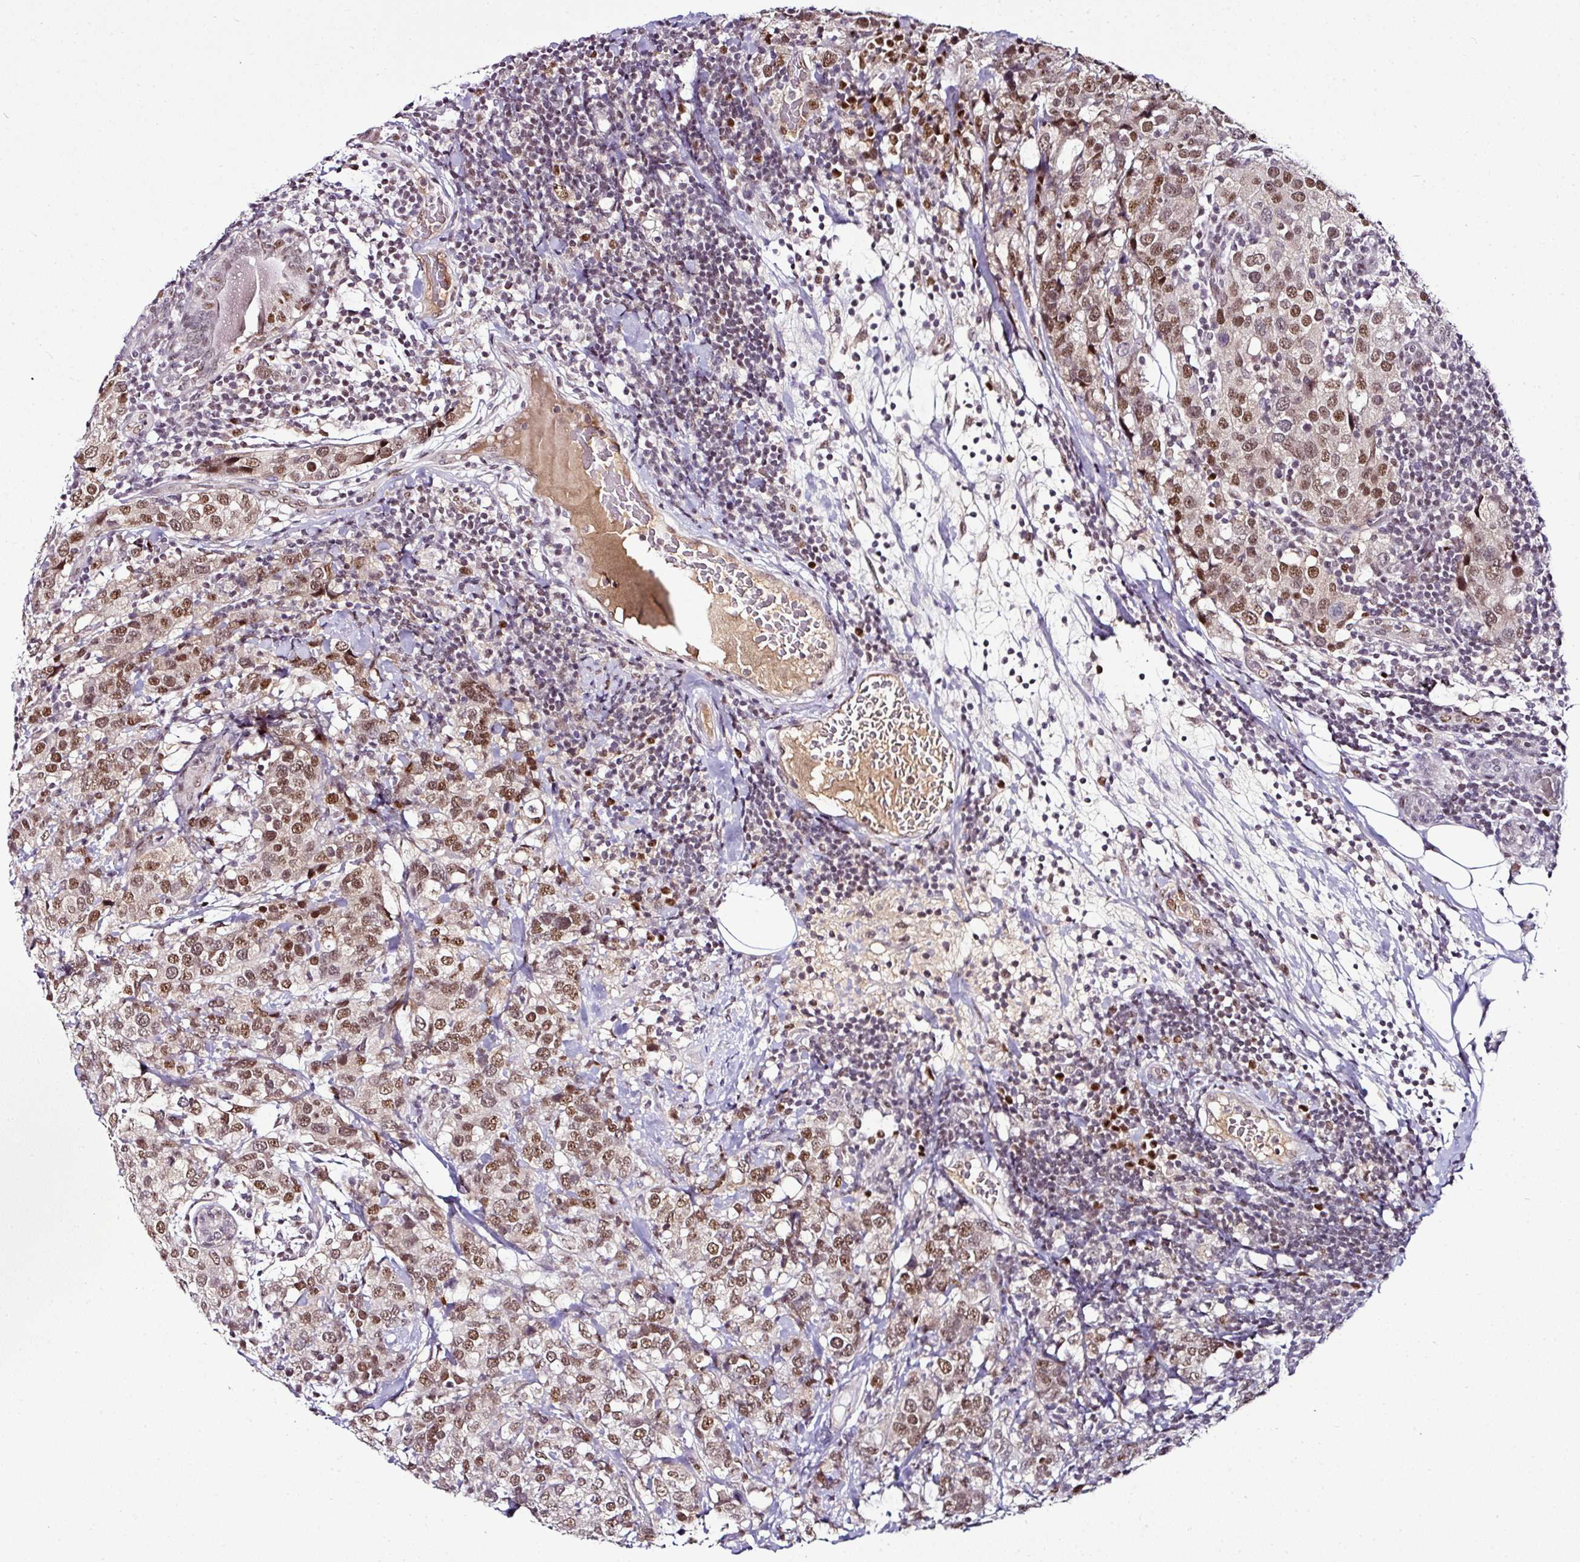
{"staining": {"intensity": "moderate", "quantity": ">75%", "location": "nuclear"}, "tissue": "breast cancer", "cell_type": "Tumor cells", "image_type": "cancer", "snomed": [{"axis": "morphology", "description": "Lobular carcinoma"}, {"axis": "topography", "description": "Breast"}], "caption": "Immunohistochemistry (IHC) of human lobular carcinoma (breast) demonstrates medium levels of moderate nuclear staining in about >75% of tumor cells.", "gene": "KLF16", "patient": {"sex": "female", "age": 59}}